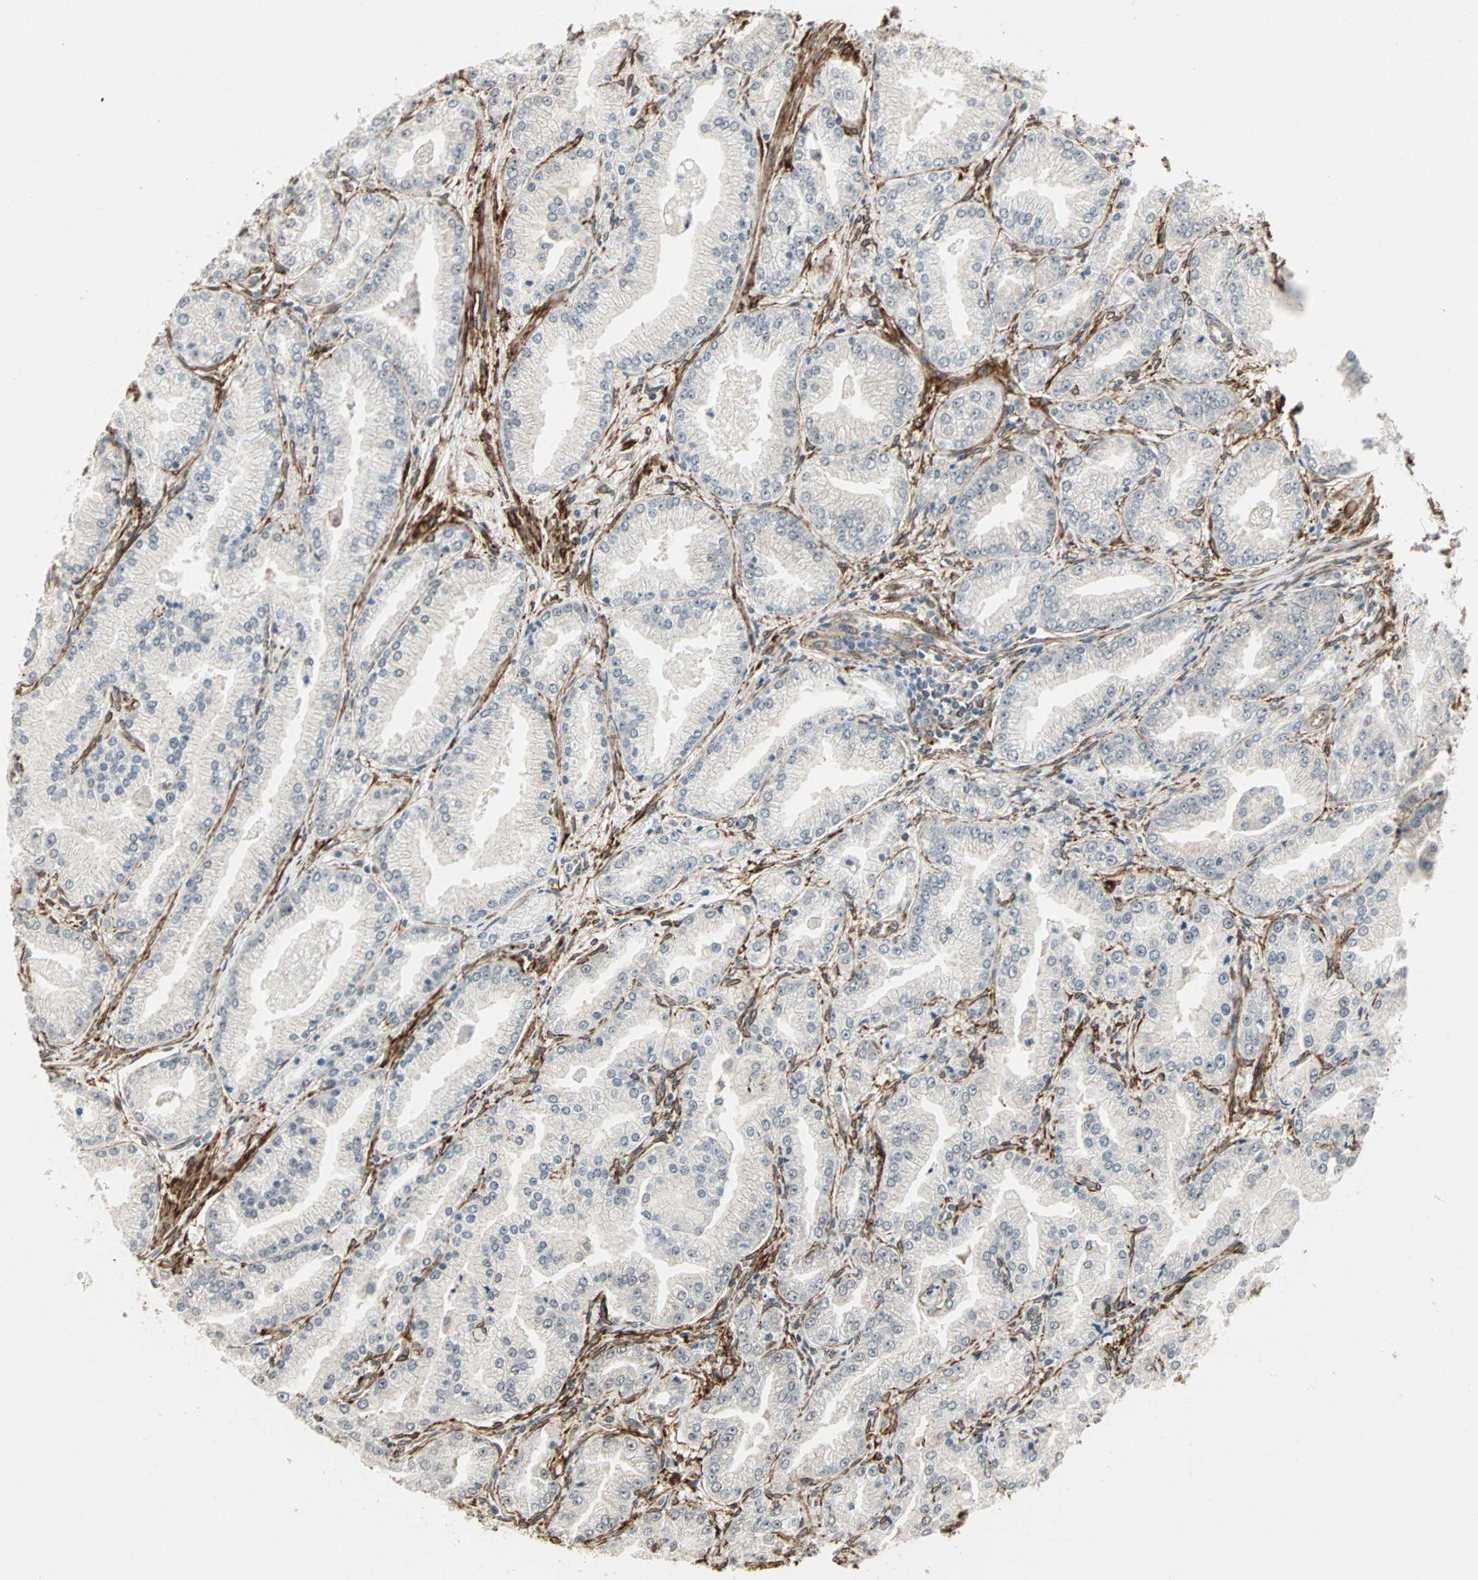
{"staining": {"intensity": "negative", "quantity": "none", "location": "none"}, "tissue": "prostate cancer", "cell_type": "Tumor cells", "image_type": "cancer", "snomed": [{"axis": "morphology", "description": "Adenocarcinoma, High grade"}, {"axis": "topography", "description": "Prostate"}], "caption": "Immunohistochemical staining of prostate cancer (adenocarcinoma (high-grade)) reveals no significant expression in tumor cells.", "gene": "TRPV4", "patient": {"sex": "male", "age": 61}}